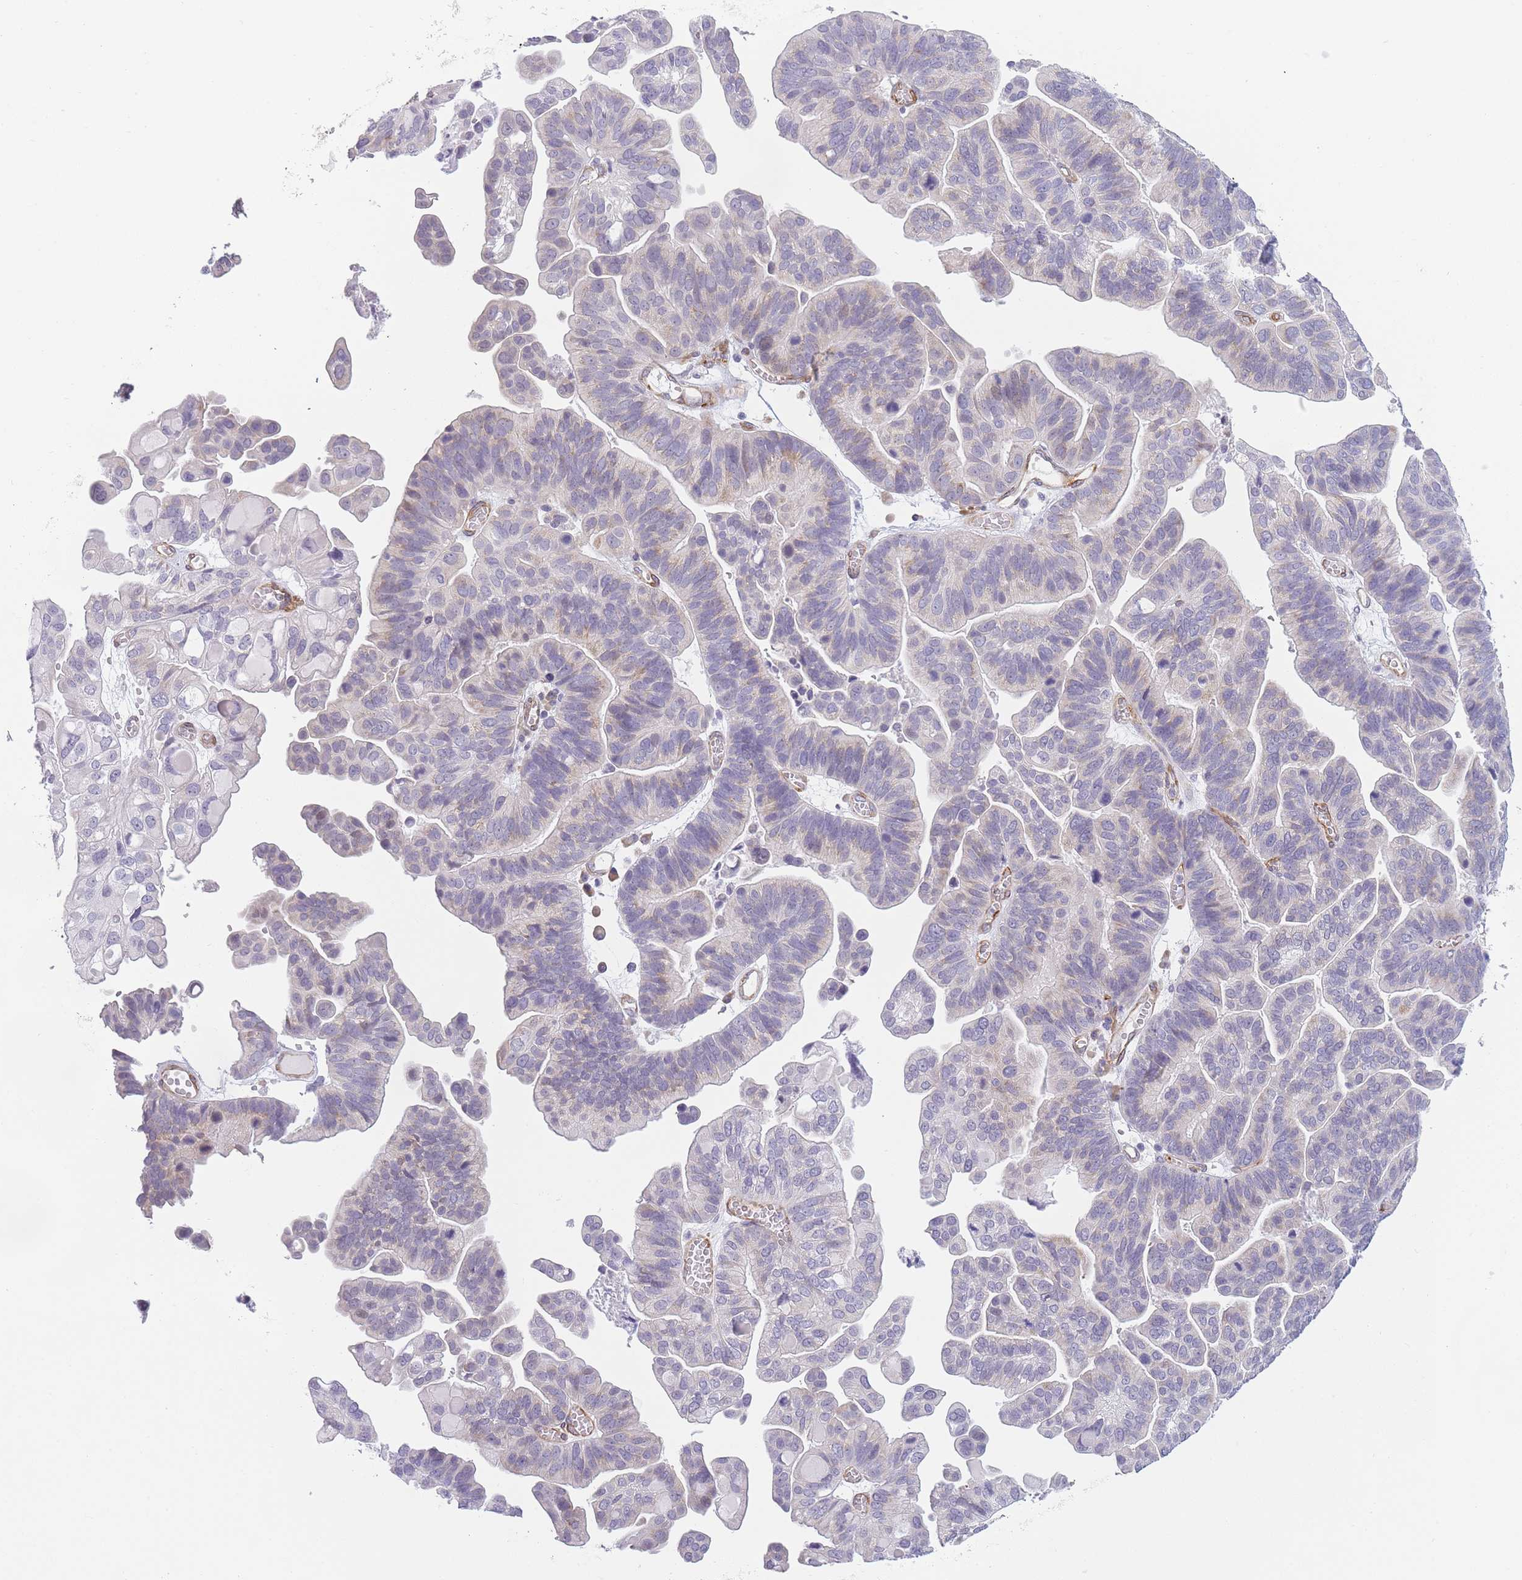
{"staining": {"intensity": "negative", "quantity": "none", "location": "none"}, "tissue": "ovarian cancer", "cell_type": "Tumor cells", "image_type": "cancer", "snomed": [{"axis": "morphology", "description": "Cystadenocarcinoma, serous, NOS"}, {"axis": "topography", "description": "Ovary"}], "caption": "Serous cystadenocarcinoma (ovarian) stained for a protein using IHC shows no staining tumor cells.", "gene": "OR6B3", "patient": {"sex": "female", "age": 56}}